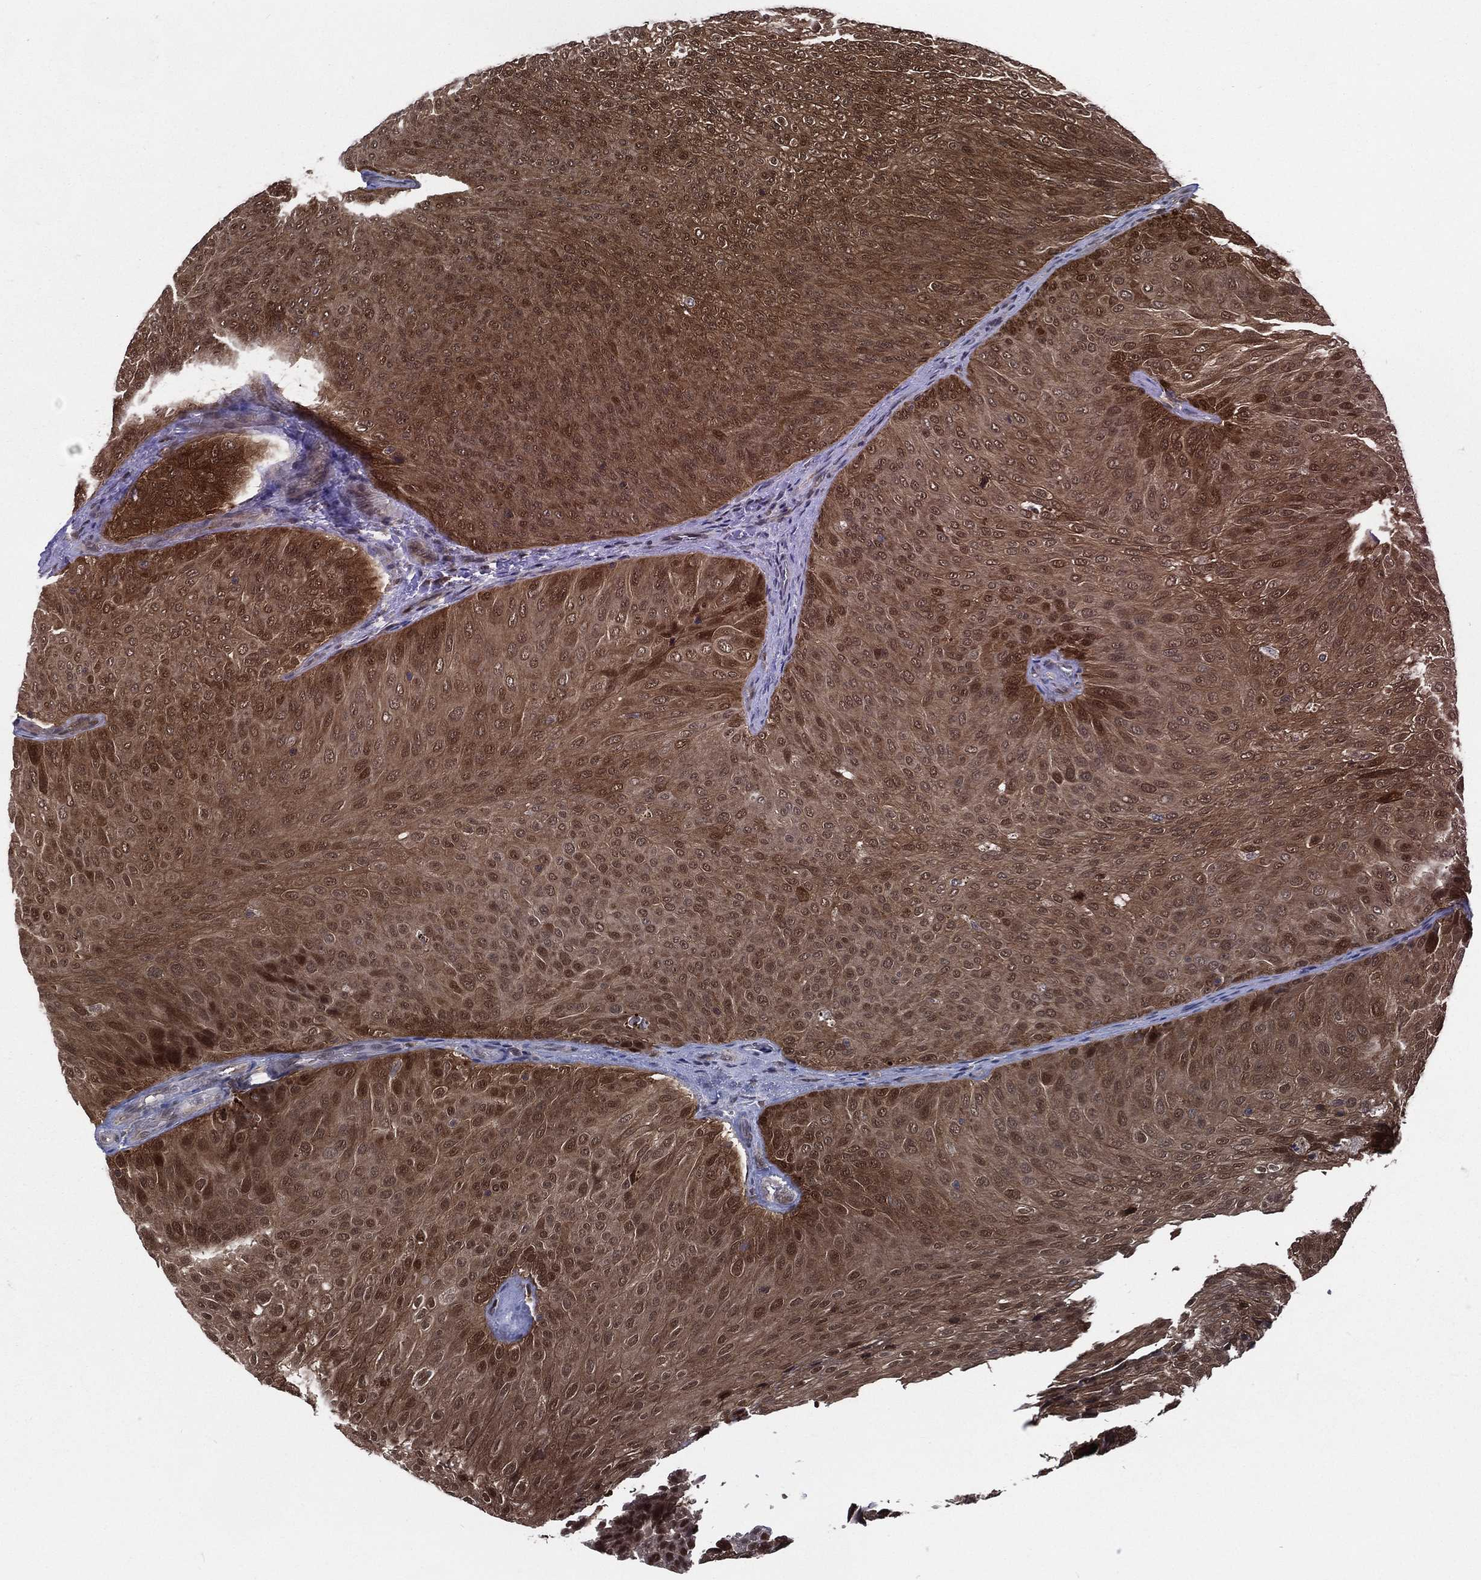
{"staining": {"intensity": "strong", "quantity": ">75%", "location": "cytoplasmic/membranous,nuclear"}, "tissue": "urothelial cancer", "cell_type": "Tumor cells", "image_type": "cancer", "snomed": [{"axis": "morphology", "description": "Urothelial carcinoma, Low grade"}, {"axis": "topography", "description": "Urinary bladder"}], "caption": "Immunohistochemical staining of human urothelial cancer displays high levels of strong cytoplasmic/membranous and nuclear positivity in approximately >75% of tumor cells.", "gene": "MTAP", "patient": {"sex": "male", "age": 78}}